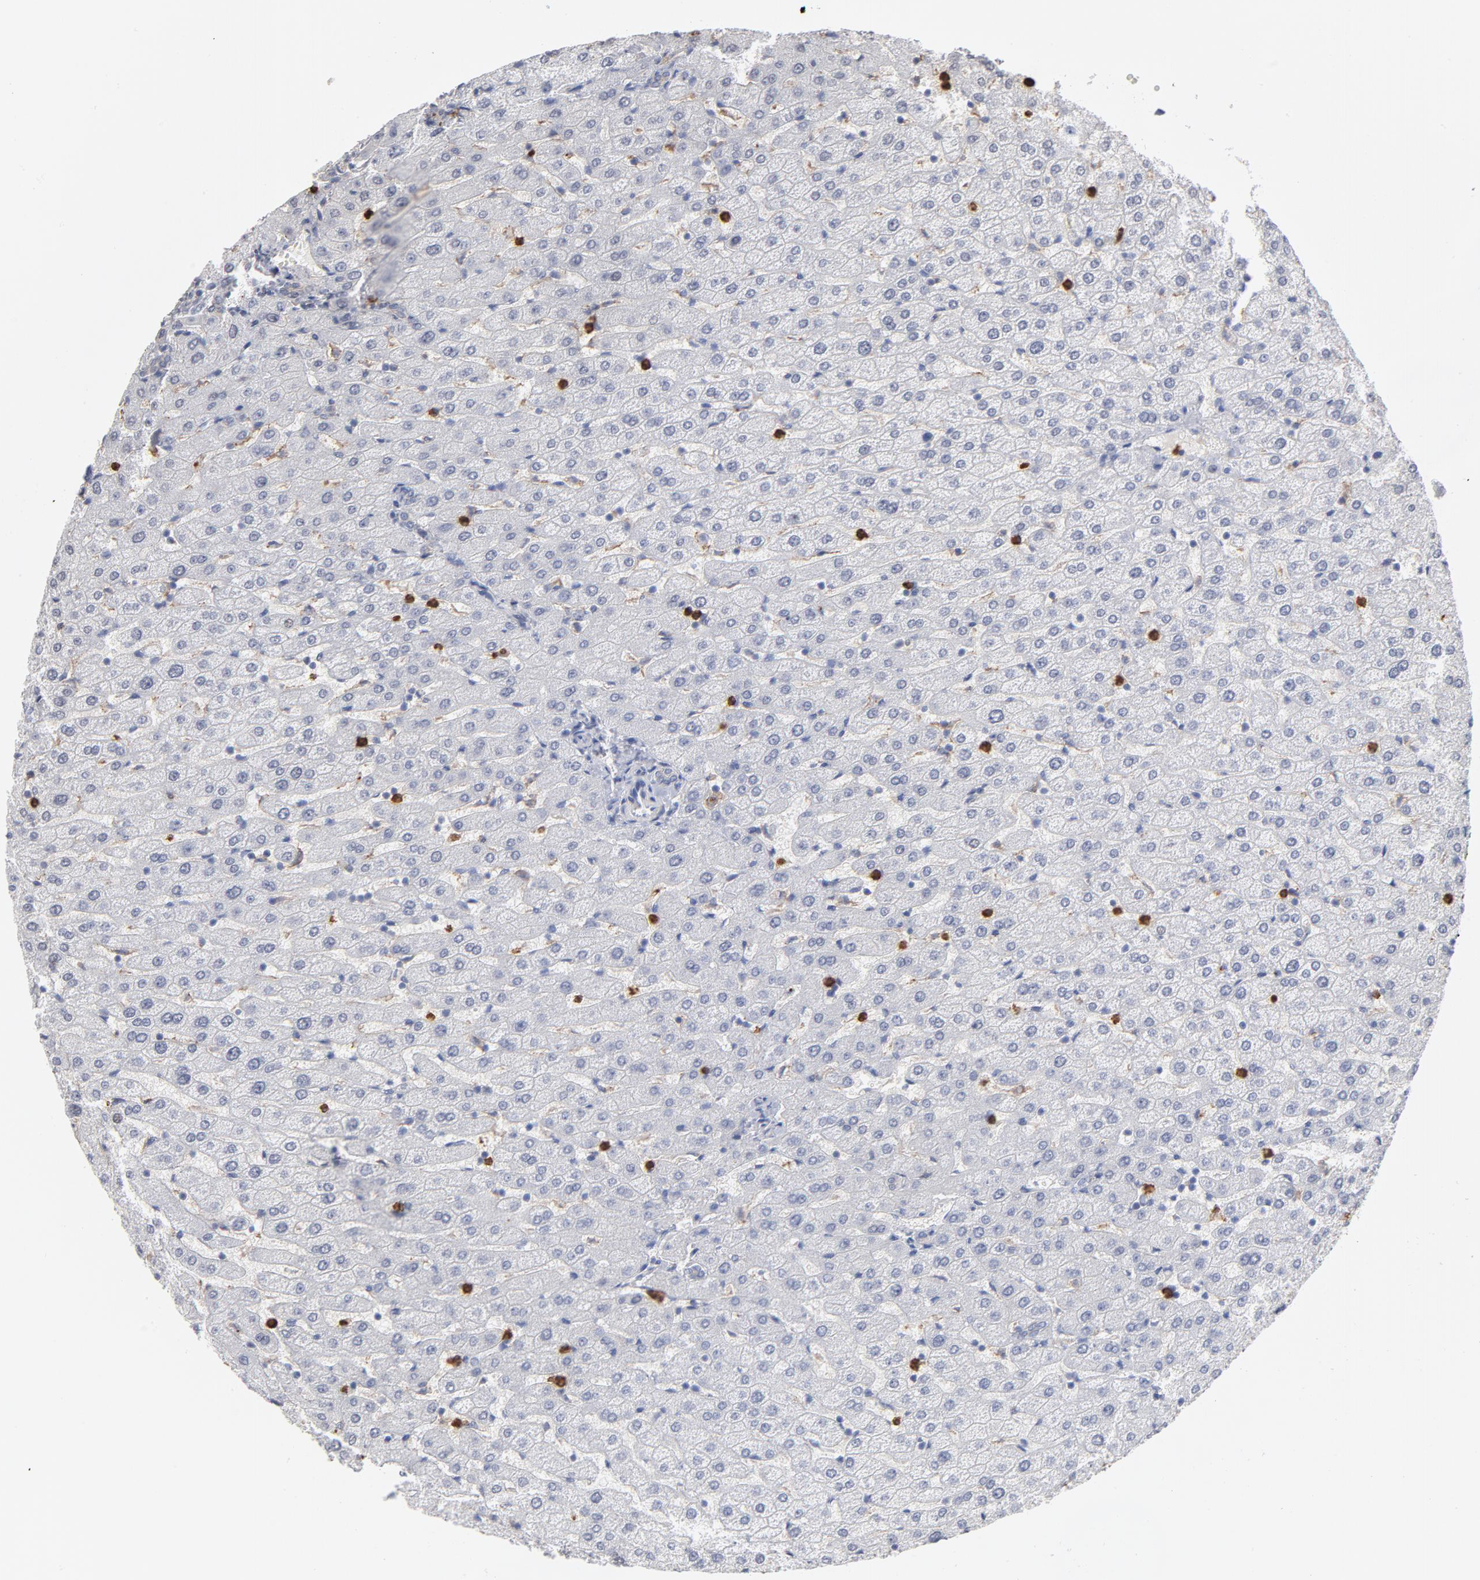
{"staining": {"intensity": "weak", "quantity": "25%-75%", "location": "cytoplasmic/membranous"}, "tissue": "liver", "cell_type": "Cholangiocytes", "image_type": "normal", "snomed": [{"axis": "morphology", "description": "Normal tissue, NOS"}, {"axis": "morphology", "description": "Fibrosis, NOS"}, {"axis": "topography", "description": "Liver"}], "caption": "A brown stain highlights weak cytoplasmic/membranous positivity of a protein in cholangiocytes of benign human liver. The protein is shown in brown color, while the nuclei are stained blue.", "gene": "PNMA1", "patient": {"sex": "female", "age": 29}}